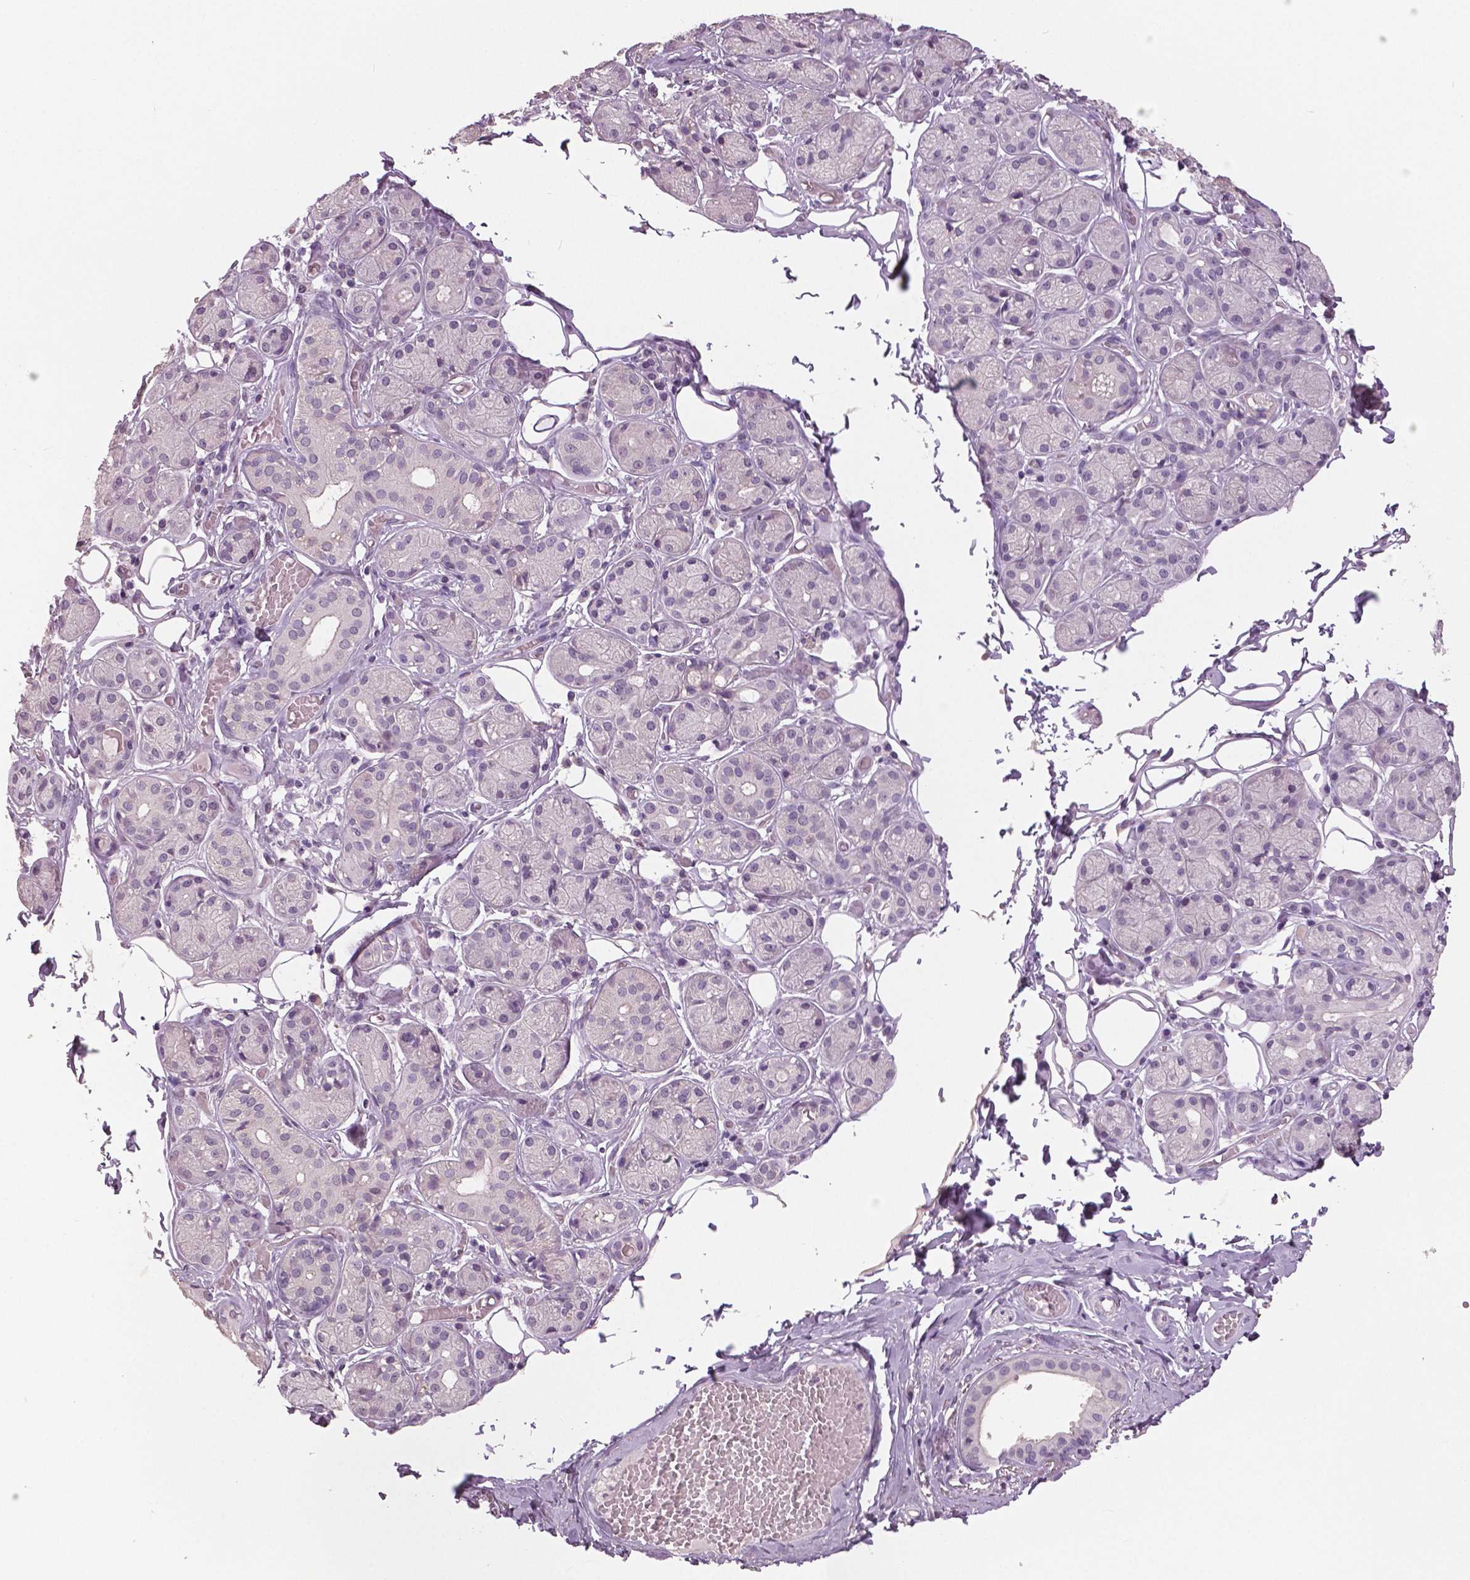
{"staining": {"intensity": "negative", "quantity": "none", "location": "none"}, "tissue": "salivary gland", "cell_type": "Glandular cells", "image_type": "normal", "snomed": [{"axis": "morphology", "description": "Normal tissue, NOS"}, {"axis": "topography", "description": "Salivary gland"}, {"axis": "topography", "description": "Peripheral nerve tissue"}], "caption": "An image of salivary gland stained for a protein shows no brown staining in glandular cells. (DAB (3,3'-diaminobenzidine) immunohistochemistry, high magnification).", "gene": "NECAB1", "patient": {"sex": "male", "age": 71}}